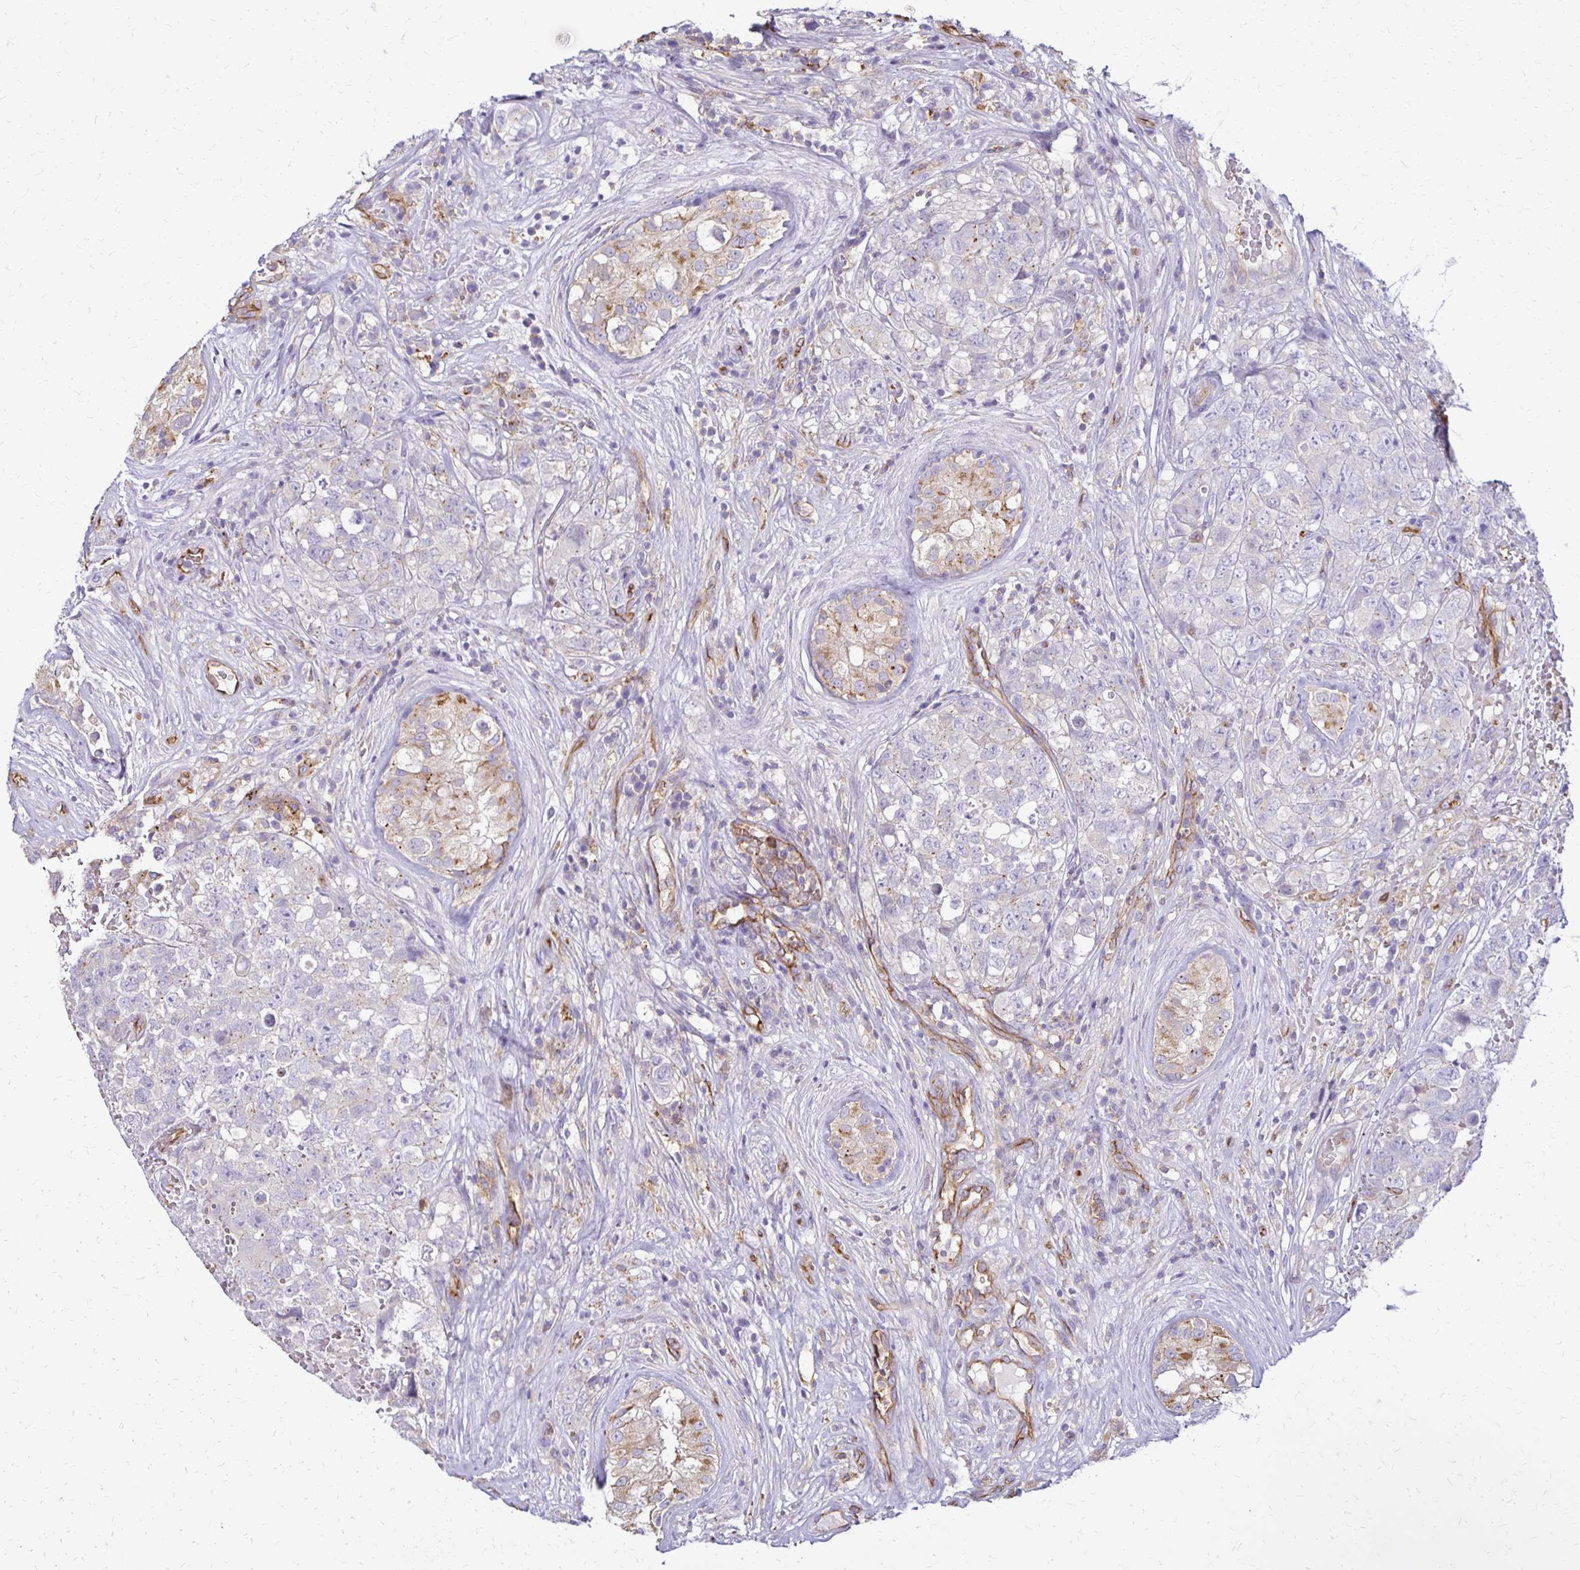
{"staining": {"intensity": "negative", "quantity": "none", "location": "none"}, "tissue": "testis cancer", "cell_type": "Tumor cells", "image_type": "cancer", "snomed": [{"axis": "morphology", "description": "Carcinoma, Embryonal, NOS"}, {"axis": "topography", "description": "Testis"}], "caption": "This is an immunohistochemistry (IHC) image of testis cancer (embryonal carcinoma). There is no staining in tumor cells.", "gene": "TTYH1", "patient": {"sex": "male", "age": 18}}